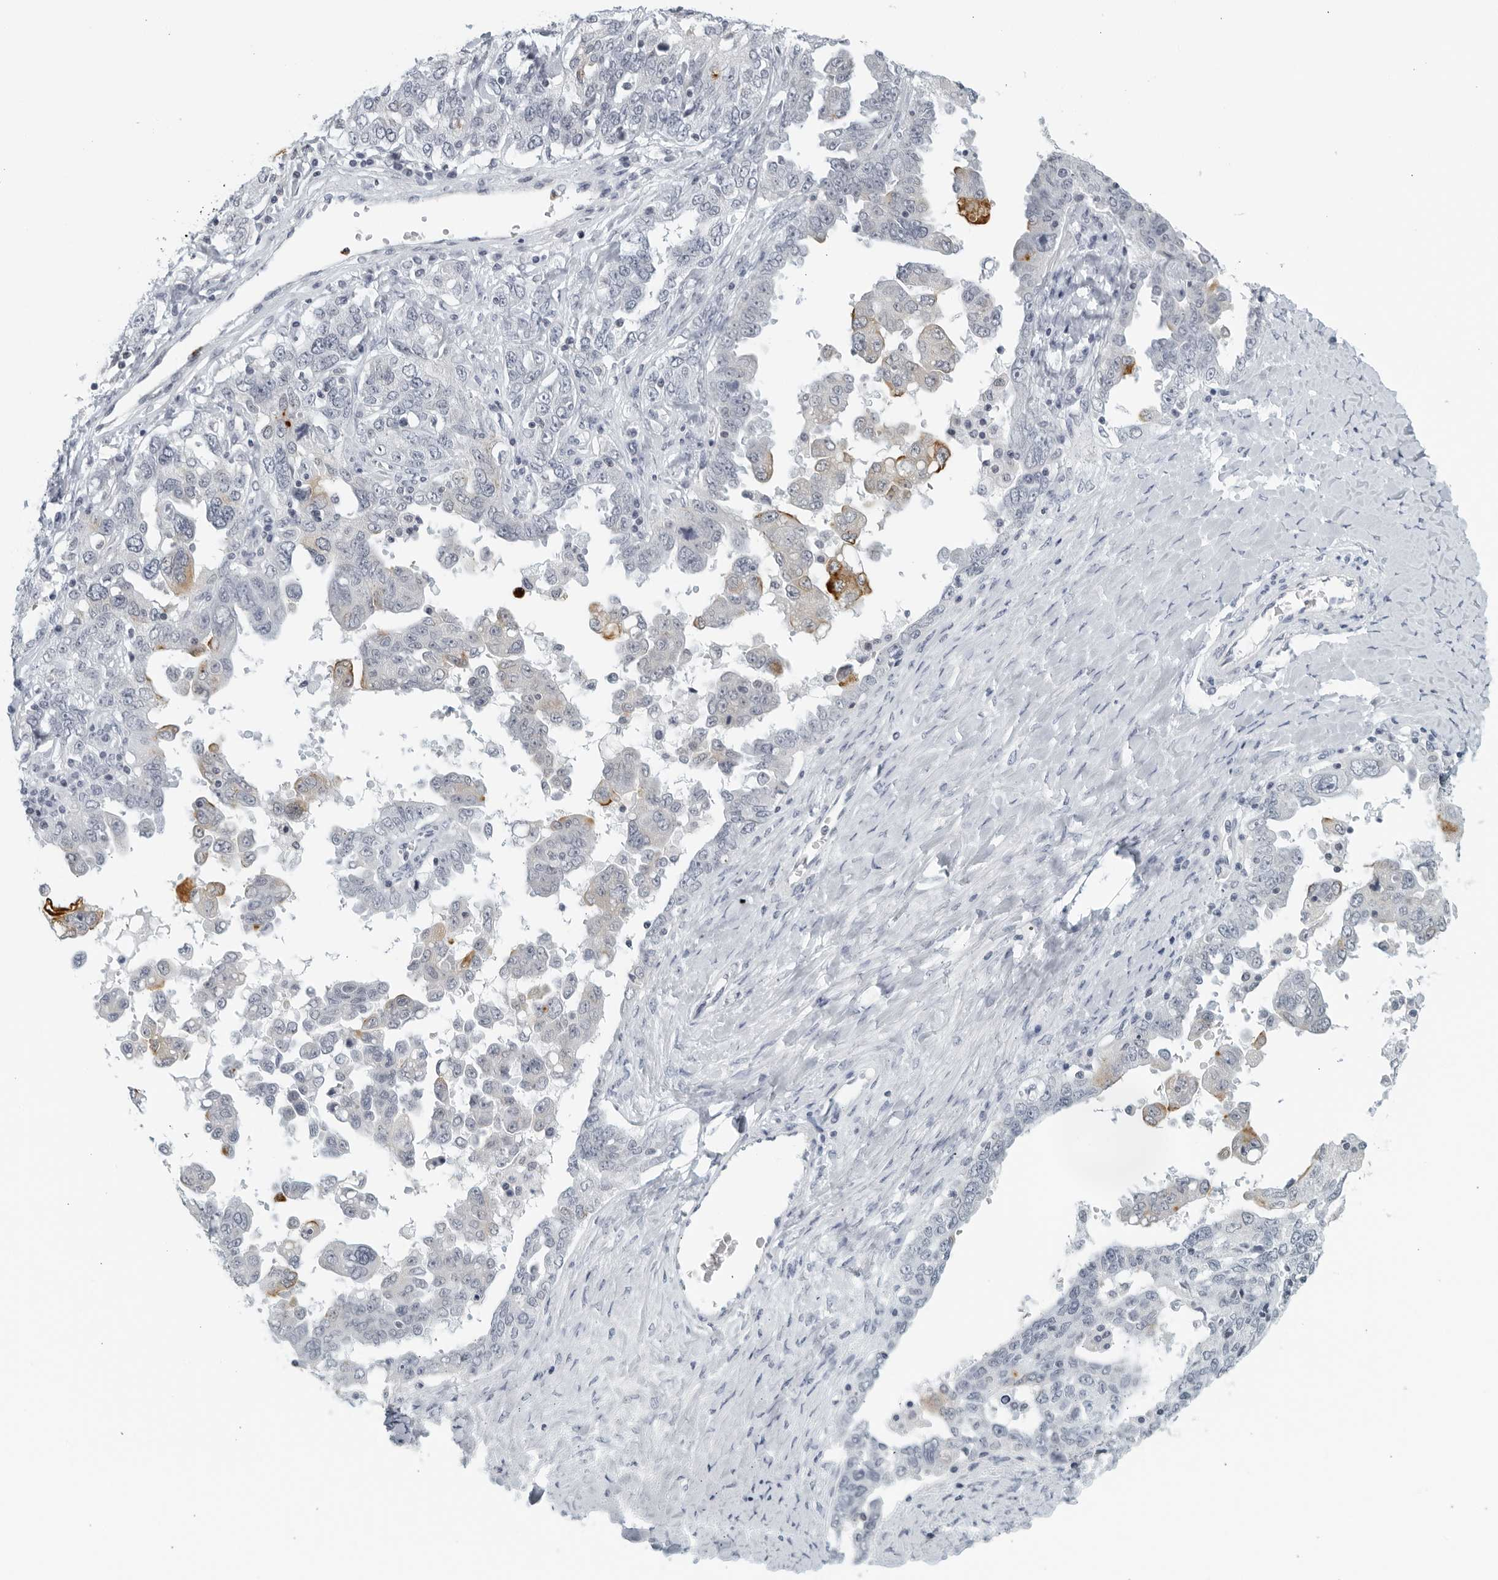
{"staining": {"intensity": "moderate", "quantity": "<25%", "location": "cytoplasmic/membranous"}, "tissue": "ovarian cancer", "cell_type": "Tumor cells", "image_type": "cancer", "snomed": [{"axis": "morphology", "description": "Carcinoma, endometroid"}, {"axis": "topography", "description": "Ovary"}], "caption": "Immunohistochemistry of ovarian cancer (endometroid carcinoma) exhibits low levels of moderate cytoplasmic/membranous expression in approximately <25% of tumor cells. The staining was performed using DAB, with brown indicating positive protein expression. Nuclei are stained blue with hematoxylin.", "gene": "KLK7", "patient": {"sex": "female", "age": 62}}